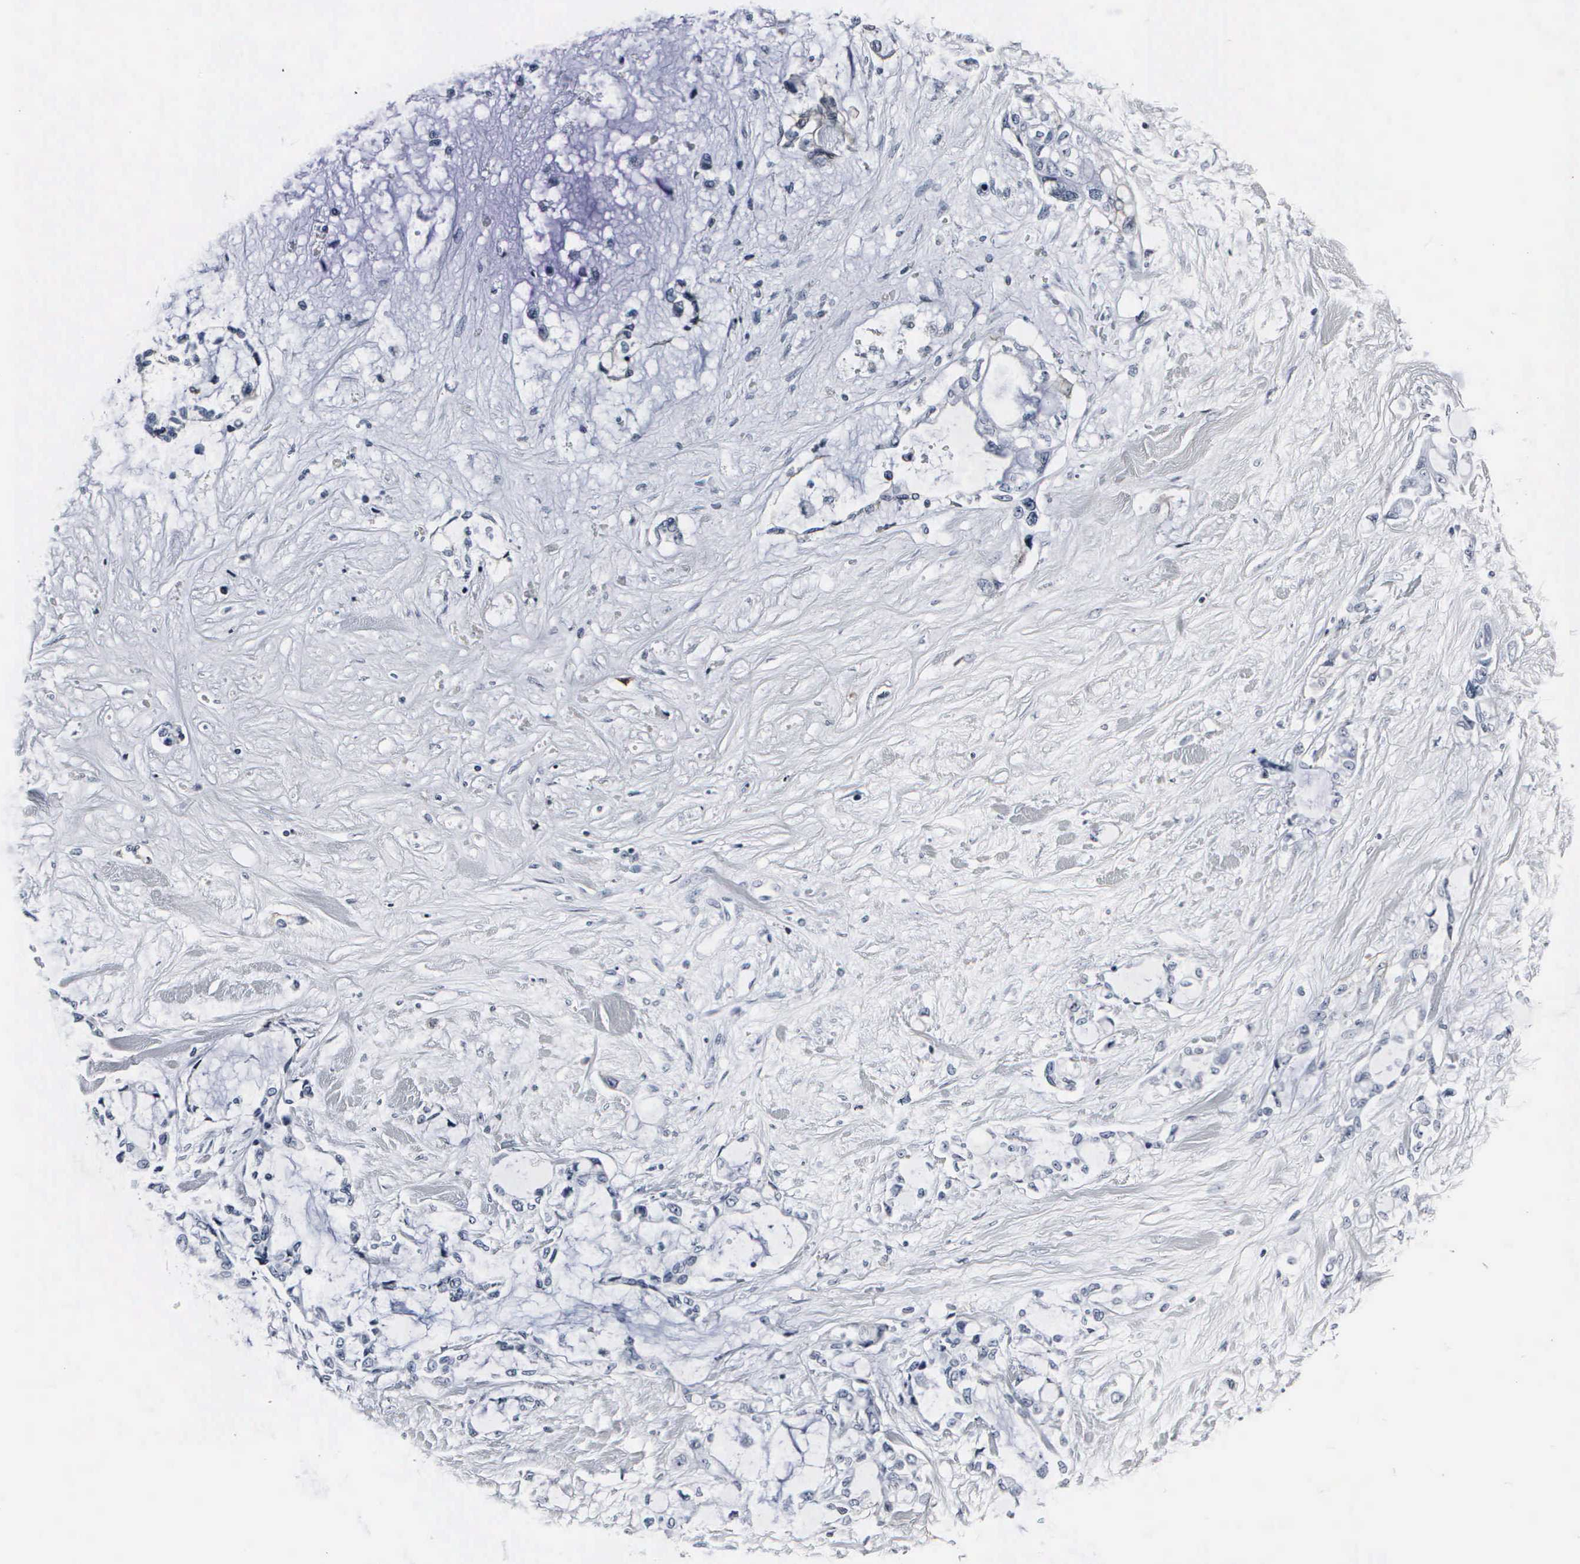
{"staining": {"intensity": "negative", "quantity": "none", "location": "none"}, "tissue": "pancreatic cancer", "cell_type": "Tumor cells", "image_type": "cancer", "snomed": [{"axis": "morphology", "description": "Adenocarcinoma, NOS"}, {"axis": "topography", "description": "Pancreas"}], "caption": "Human pancreatic adenocarcinoma stained for a protein using immunohistochemistry (IHC) demonstrates no staining in tumor cells.", "gene": "DGCR2", "patient": {"sex": "female", "age": 70}}